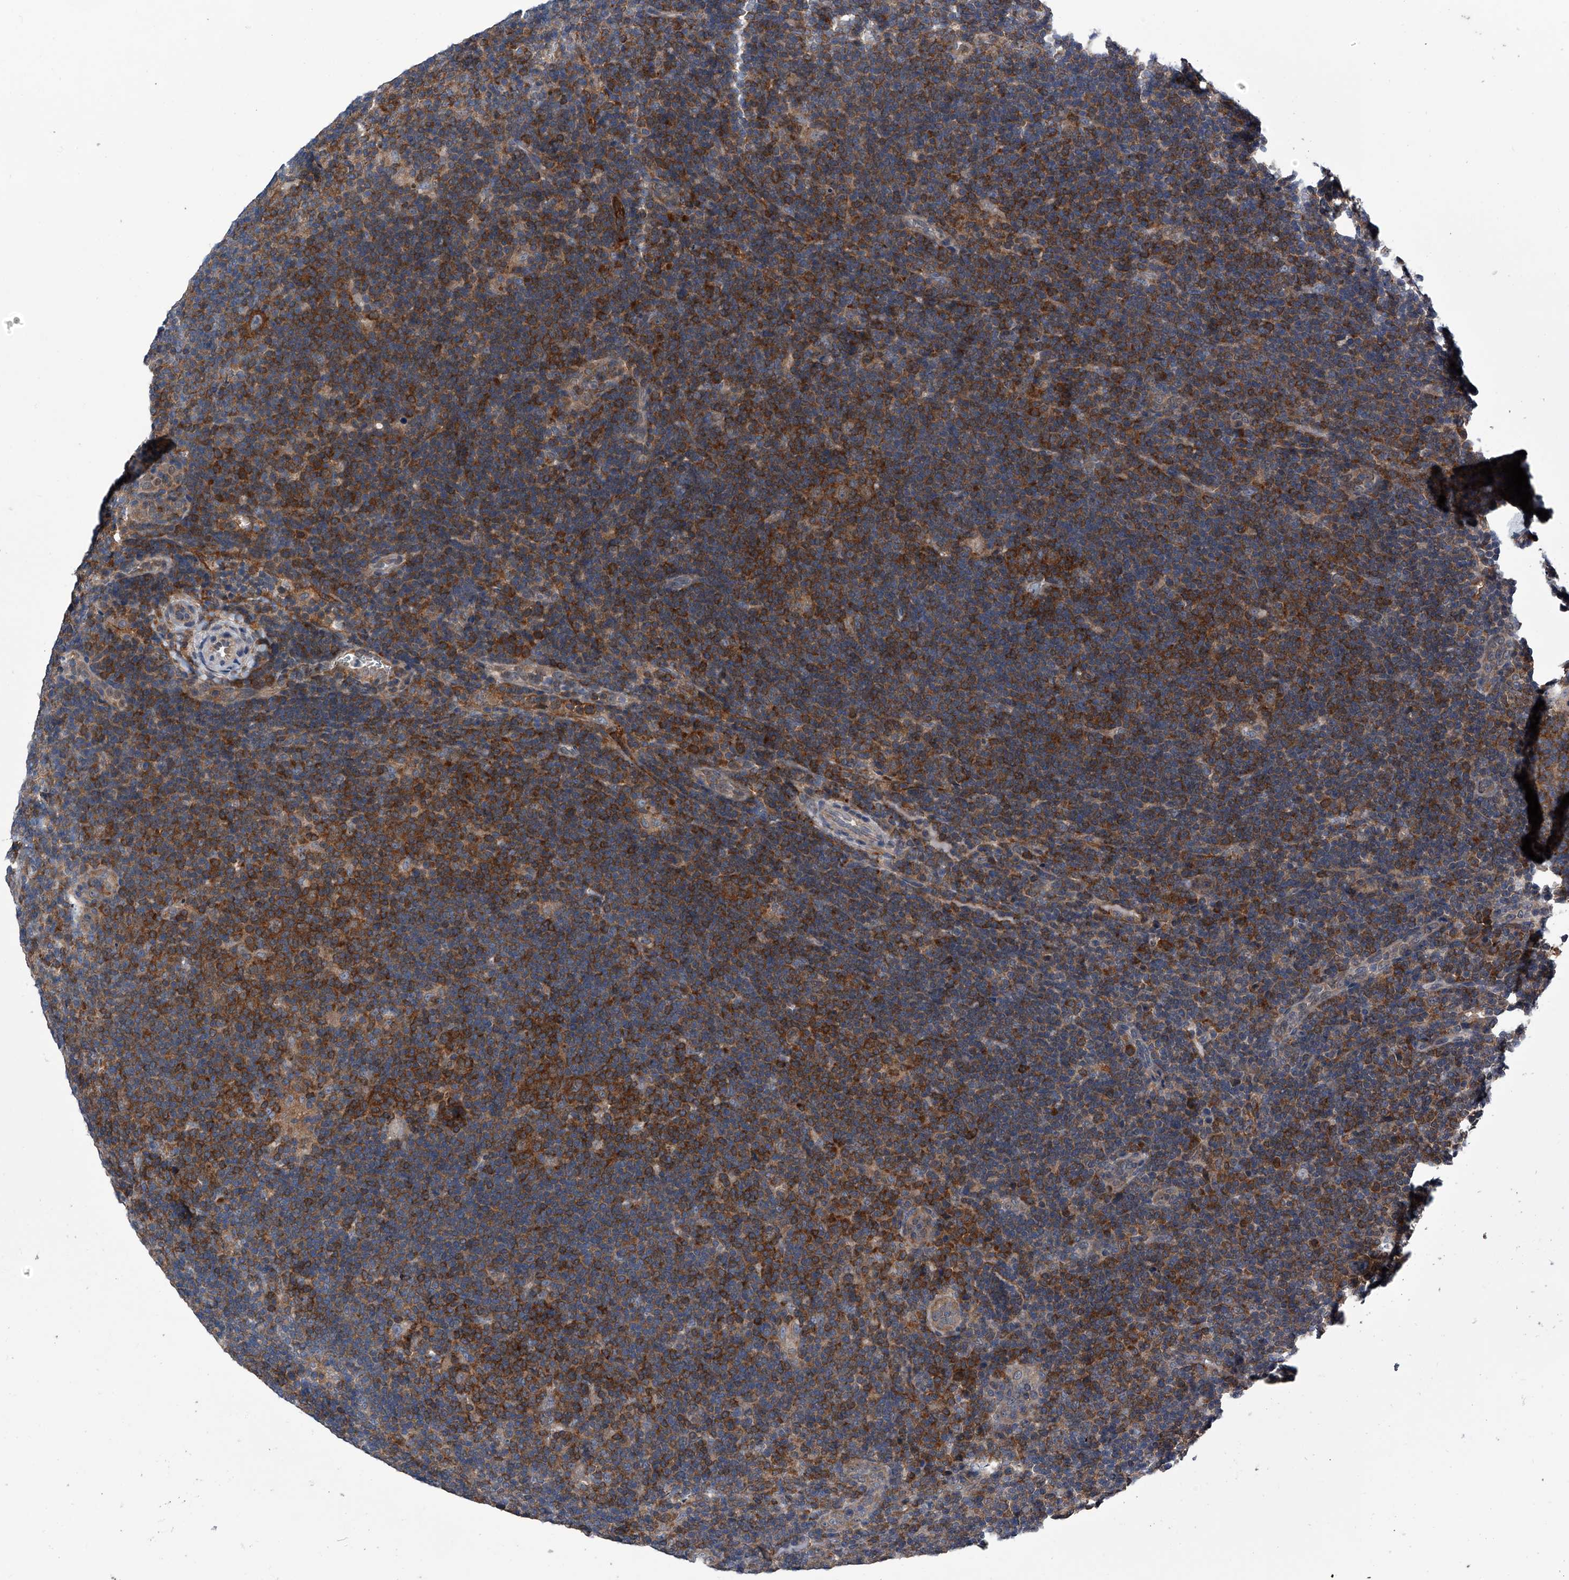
{"staining": {"intensity": "weak", "quantity": "<25%", "location": "cytoplasmic/membranous"}, "tissue": "lymphoma", "cell_type": "Tumor cells", "image_type": "cancer", "snomed": [{"axis": "morphology", "description": "Hodgkin's disease, NOS"}, {"axis": "topography", "description": "Lymph node"}], "caption": "Immunohistochemistry of lymphoma reveals no expression in tumor cells.", "gene": "PPP2R5D", "patient": {"sex": "female", "age": 57}}